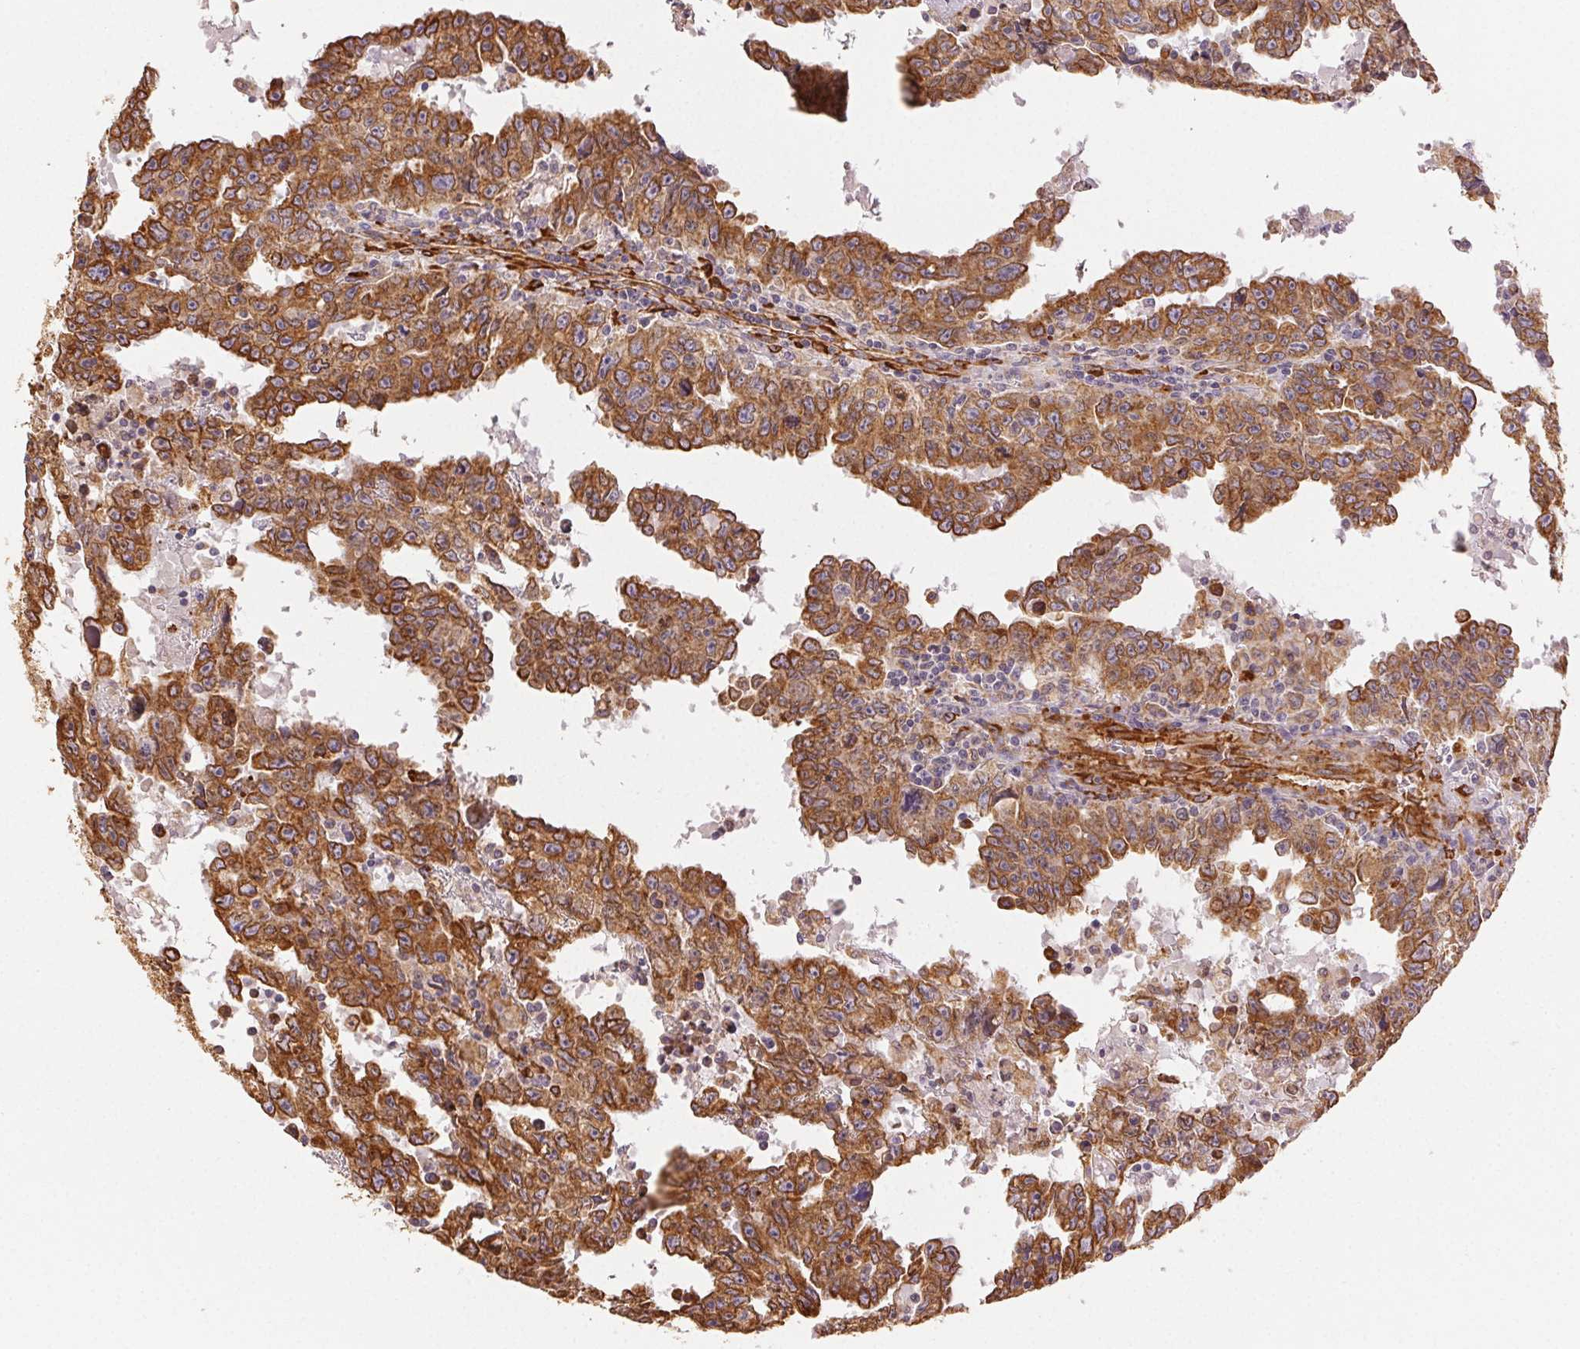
{"staining": {"intensity": "strong", "quantity": ">75%", "location": "cytoplasmic/membranous"}, "tissue": "testis cancer", "cell_type": "Tumor cells", "image_type": "cancer", "snomed": [{"axis": "morphology", "description": "Carcinoma, Embryonal, NOS"}, {"axis": "topography", "description": "Testis"}], "caption": "Immunohistochemistry (IHC) (DAB (3,3'-diaminobenzidine)) staining of embryonal carcinoma (testis) shows strong cytoplasmic/membranous protein positivity in approximately >75% of tumor cells. (Stains: DAB (3,3'-diaminobenzidine) in brown, nuclei in blue, Microscopy: brightfield microscopy at high magnification).", "gene": "RCN3", "patient": {"sex": "male", "age": 22}}